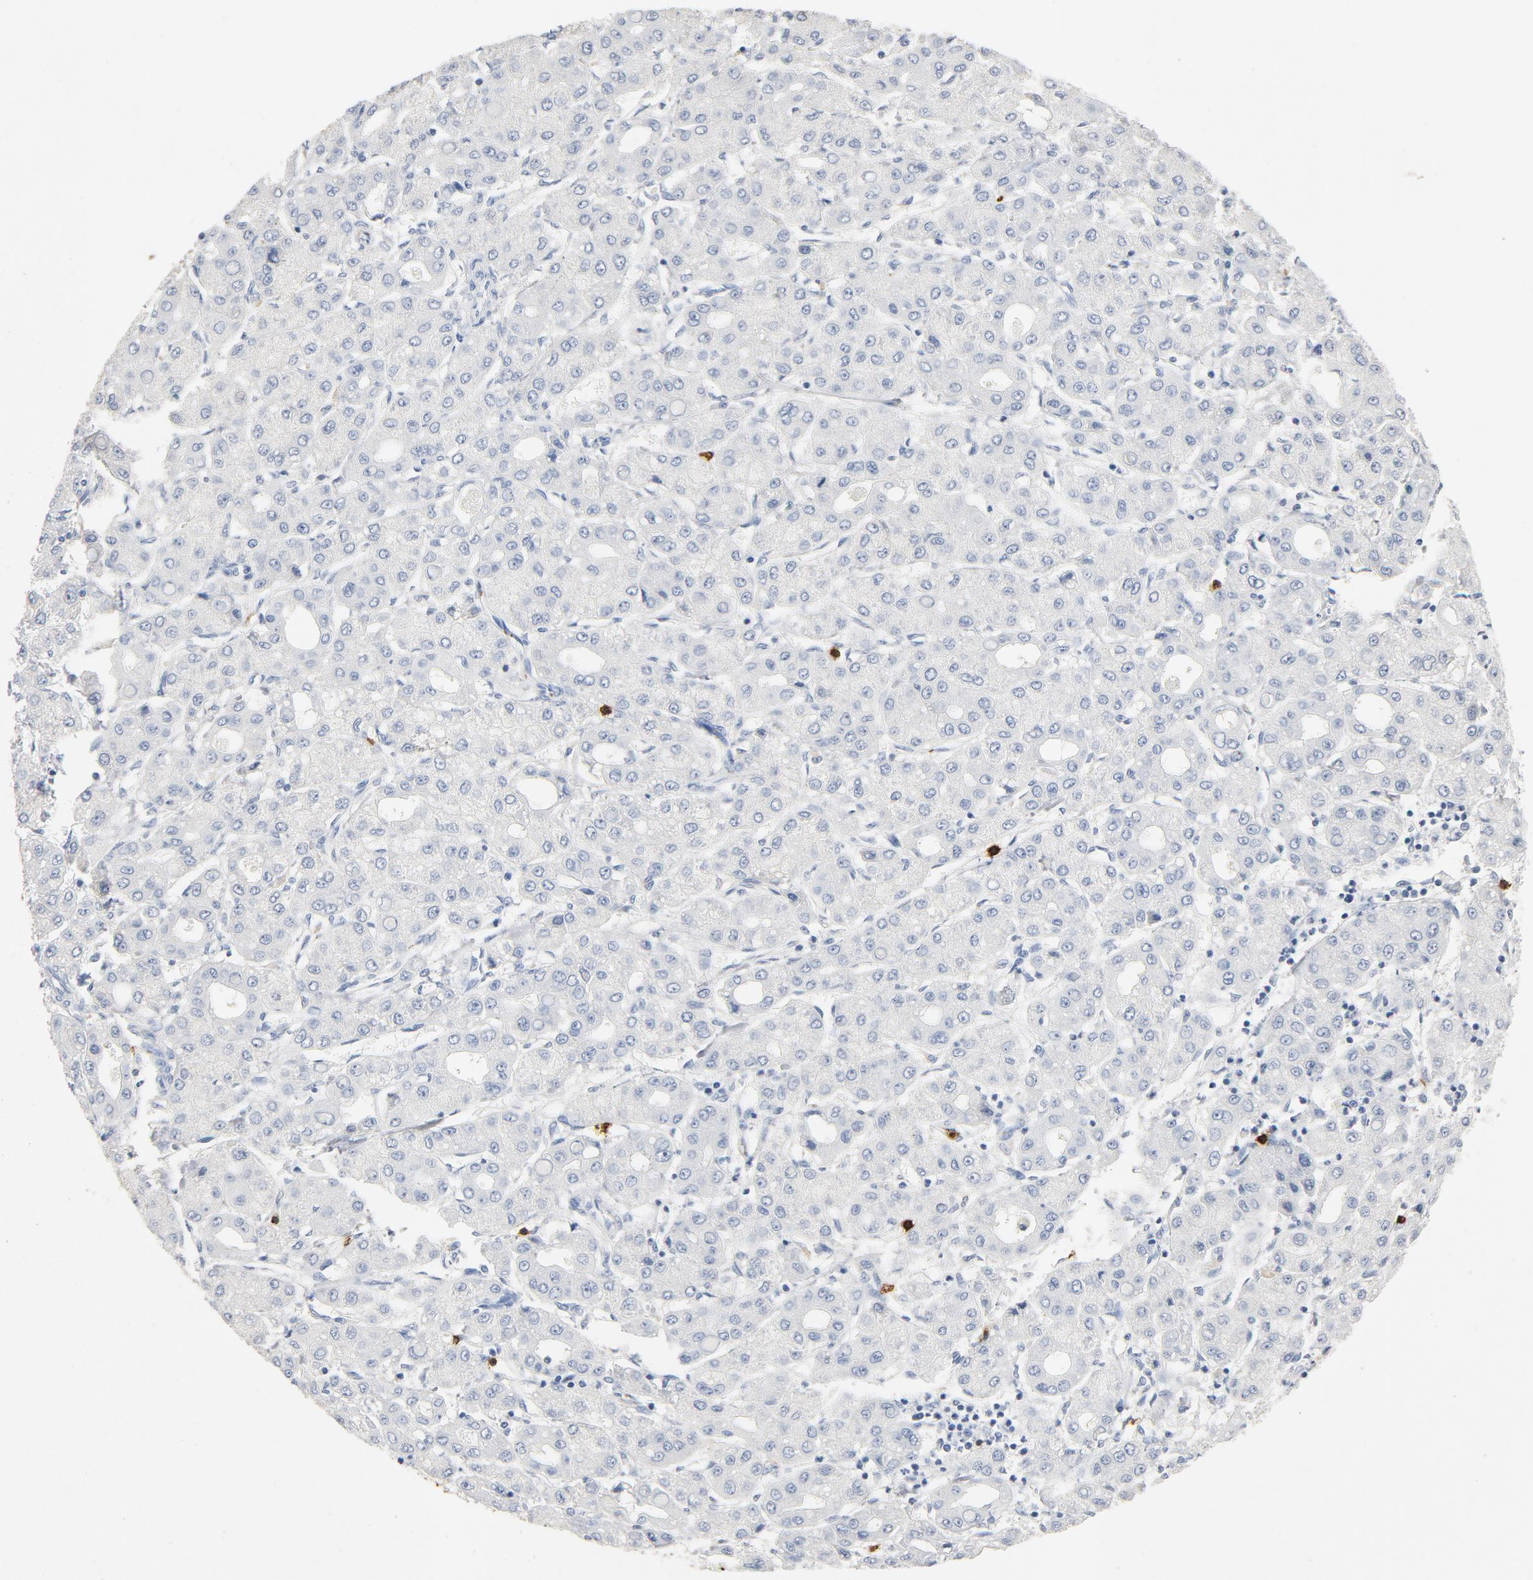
{"staining": {"intensity": "negative", "quantity": "none", "location": "none"}, "tissue": "liver cancer", "cell_type": "Tumor cells", "image_type": "cancer", "snomed": [{"axis": "morphology", "description": "Carcinoma, Hepatocellular, NOS"}, {"axis": "topography", "description": "Liver"}], "caption": "A high-resolution photomicrograph shows immunohistochemistry staining of liver hepatocellular carcinoma, which reveals no significant positivity in tumor cells.", "gene": "PTPRB", "patient": {"sex": "male", "age": 69}}